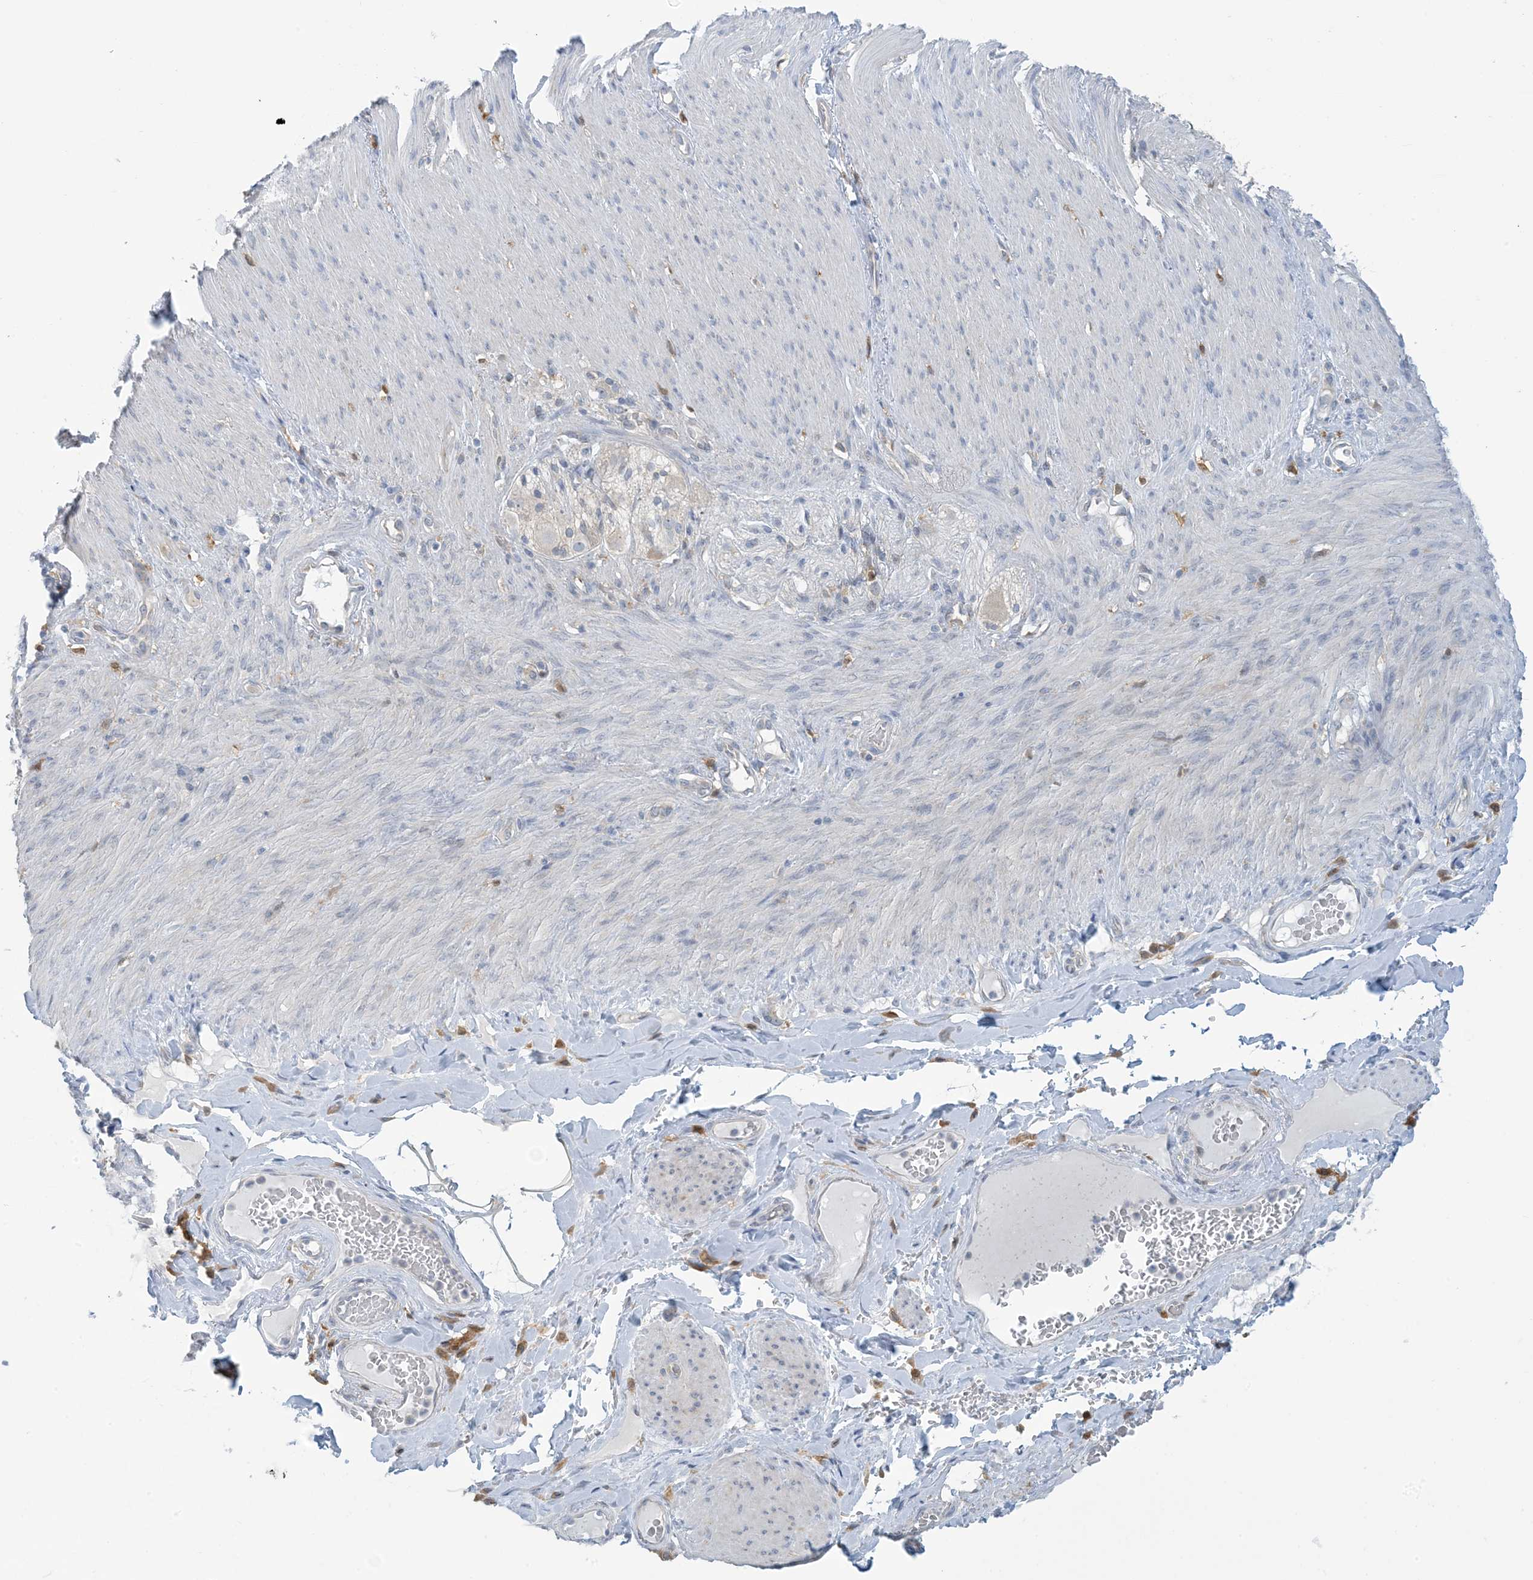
{"staining": {"intensity": "negative", "quantity": "none", "location": "none"}, "tissue": "adipose tissue", "cell_type": "Adipocytes", "image_type": "normal", "snomed": [{"axis": "morphology", "description": "Normal tissue, NOS"}, {"axis": "topography", "description": "Colon"}, {"axis": "topography", "description": "Peripheral nerve tissue"}], "caption": "Adipose tissue stained for a protein using IHC exhibits no staining adipocytes.", "gene": "MRPS18A", "patient": {"sex": "female", "age": 61}}